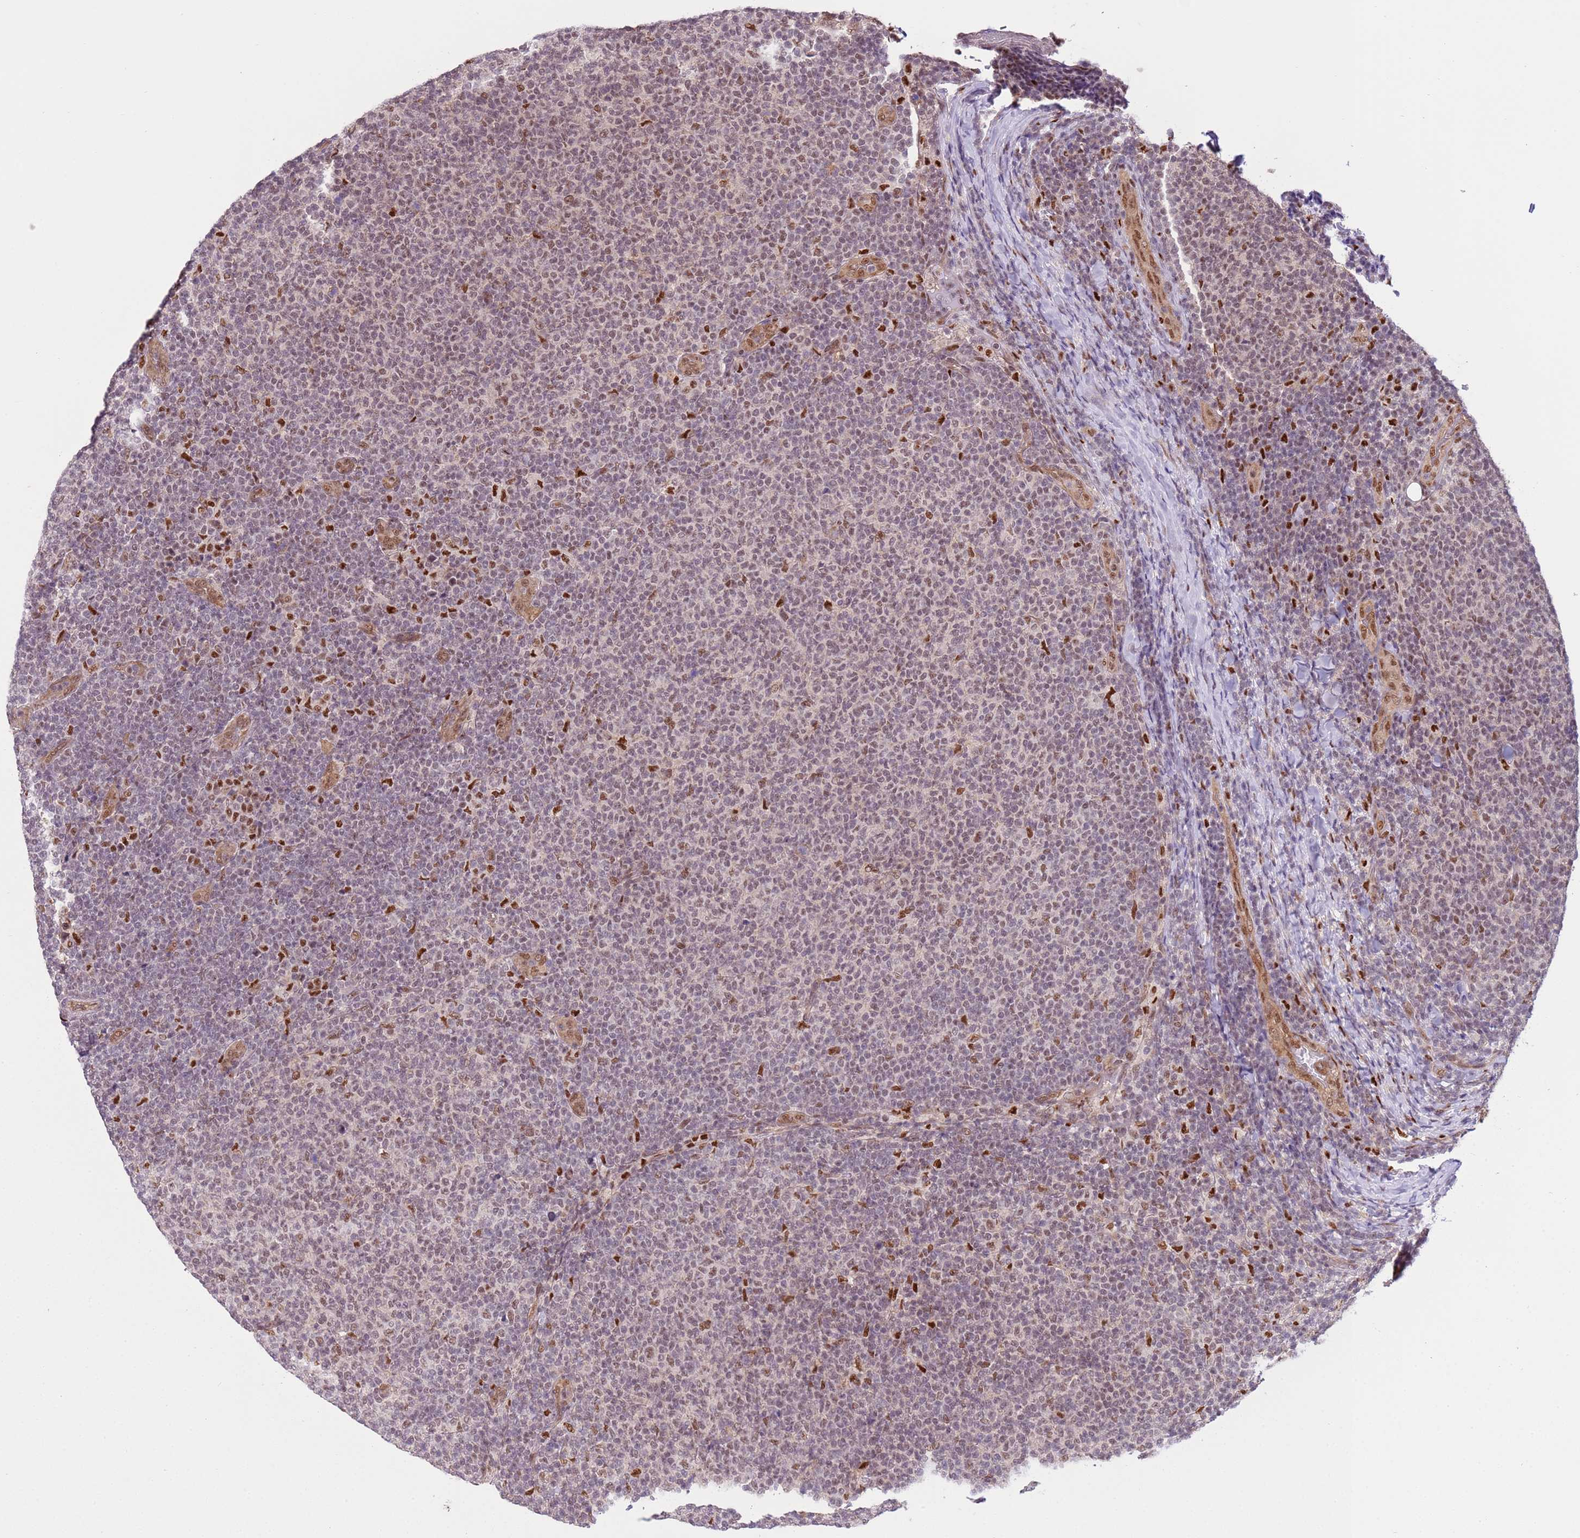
{"staining": {"intensity": "moderate", "quantity": "25%-75%", "location": "nuclear"}, "tissue": "lymphoma", "cell_type": "Tumor cells", "image_type": "cancer", "snomed": [{"axis": "morphology", "description": "Malignant lymphoma, non-Hodgkin's type, Low grade"}, {"axis": "topography", "description": "Lymph node"}], "caption": "A brown stain labels moderate nuclear staining of a protein in human lymphoma tumor cells.", "gene": "PRPF6", "patient": {"sex": "male", "age": 66}}